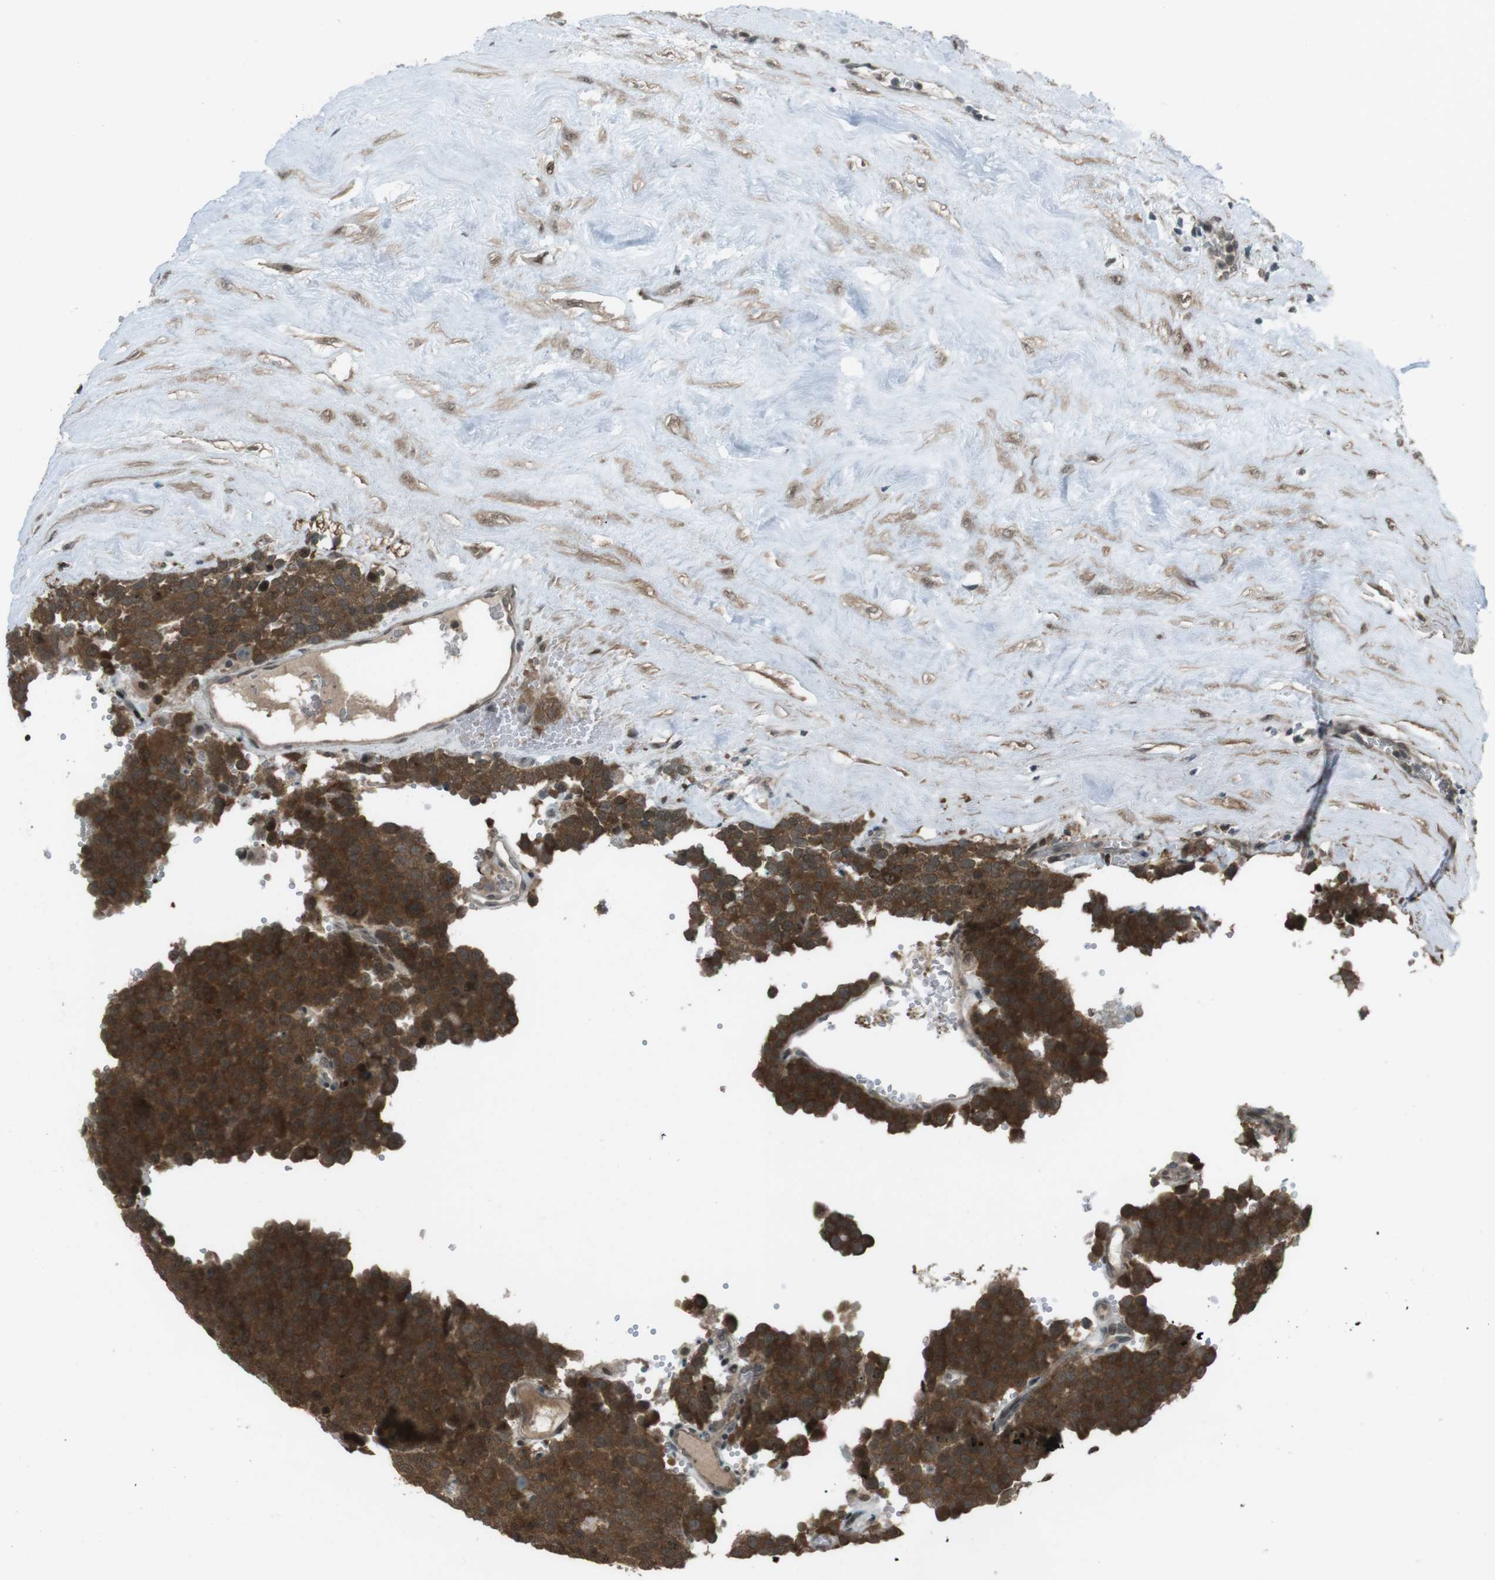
{"staining": {"intensity": "strong", "quantity": ">75%", "location": "cytoplasmic/membranous,nuclear"}, "tissue": "testis cancer", "cell_type": "Tumor cells", "image_type": "cancer", "snomed": [{"axis": "morphology", "description": "Normal tissue, NOS"}, {"axis": "morphology", "description": "Seminoma, NOS"}, {"axis": "topography", "description": "Testis"}], "caption": "Immunohistochemical staining of human testis cancer (seminoma) displays high levels of strong cytoplasmic/membranous and nuclear staining in about >75% of tumor cells.", "gene": "SLITRK5", "patient": {"sex": "male", "age": 71}}